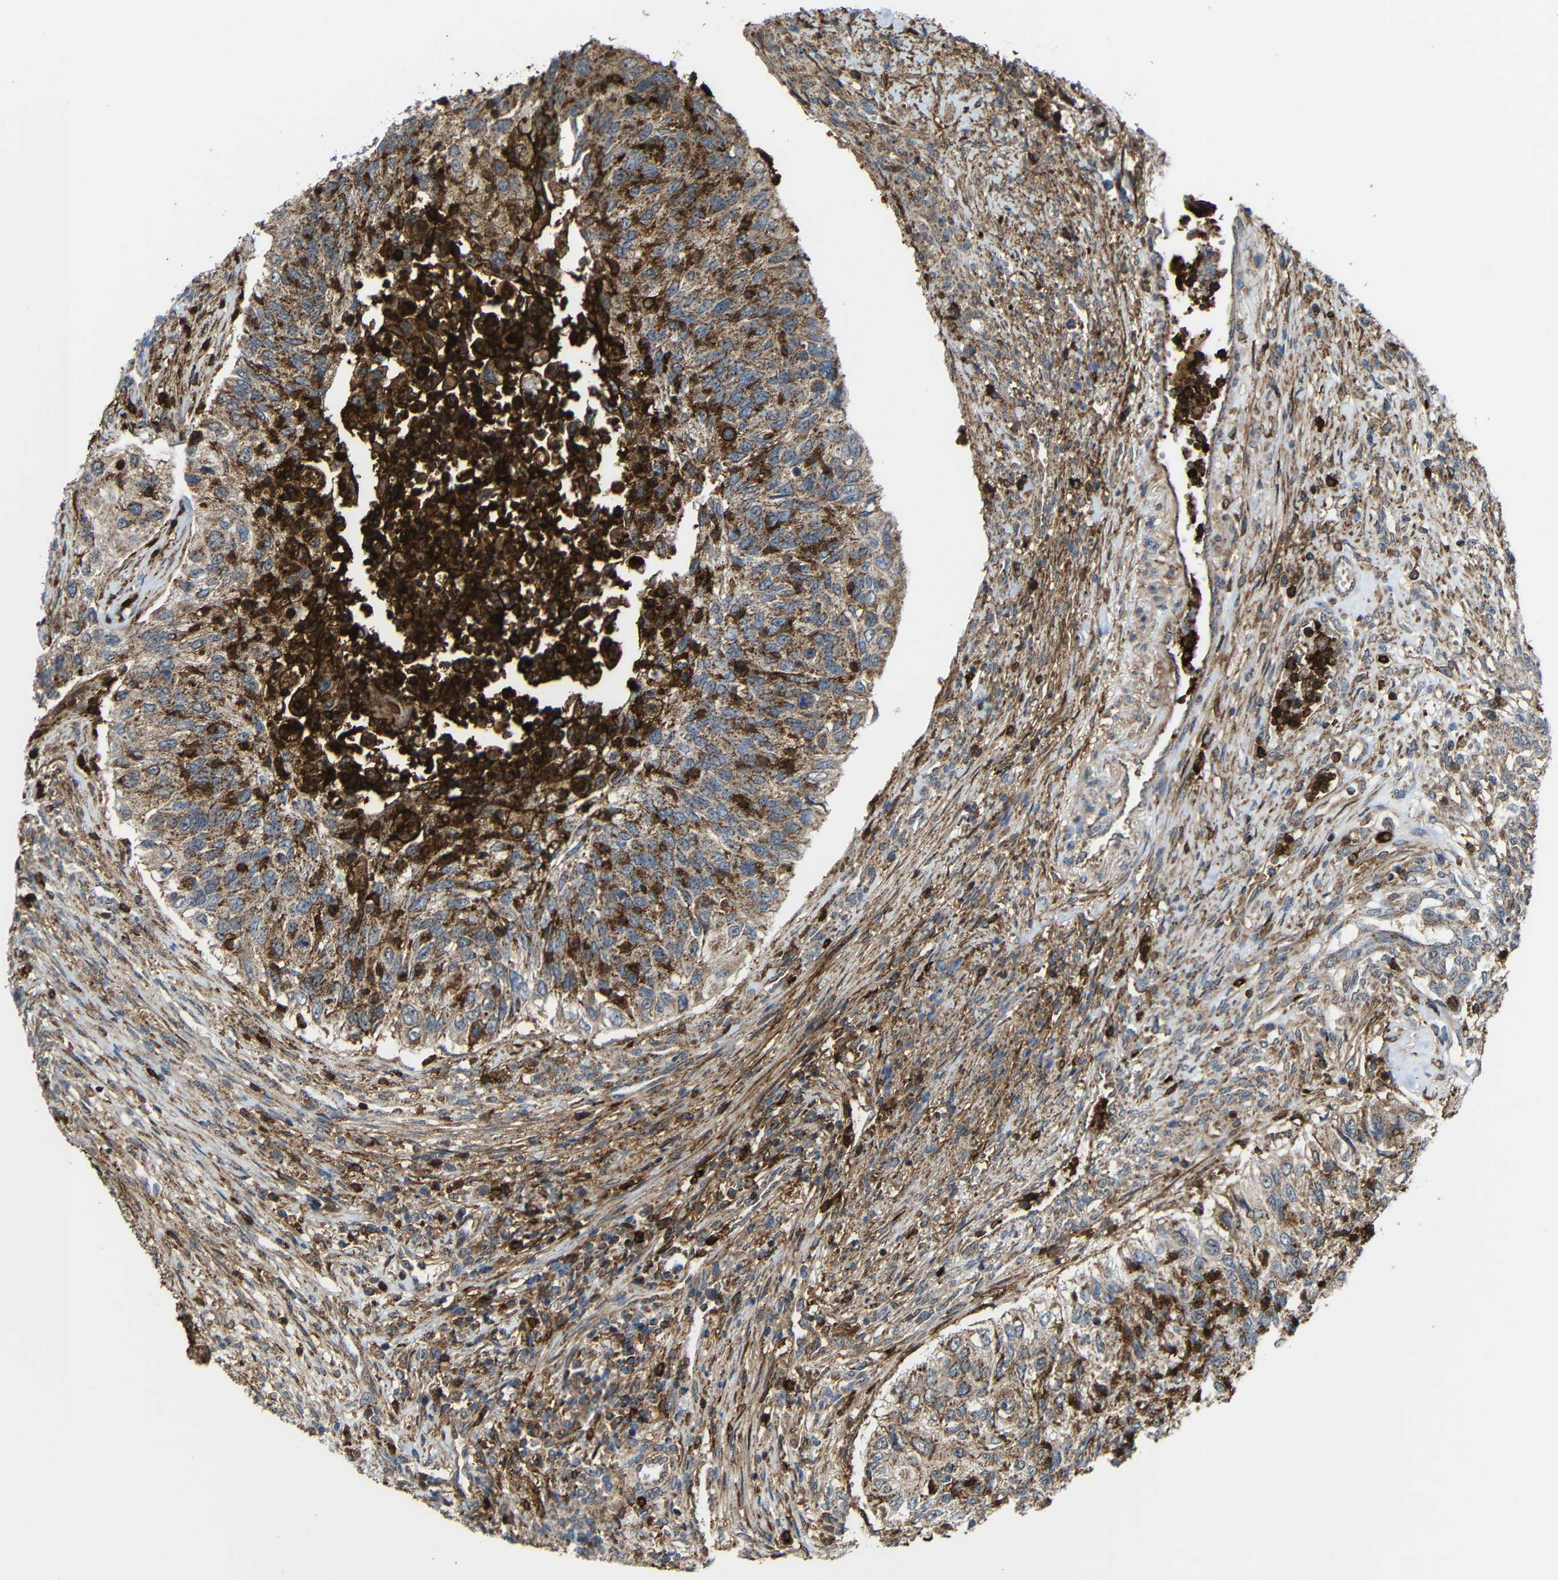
{"staining": {"intensity": "moderate", "quantity": "25%-75%", "location": "cytoplasmic/membranous"}, "tissue": "urothelial cancer", "cell_type": "Tumor cells", "image_type": "cancer", "snomed": [{"axis": "morphology", "description": "Urothelial carcinoma, High grade"}, {"axis": "topography", "description": "Urinary bladder"}], "caption": "An image of urothelial cancer stained for a protein reveals moderate cytoplasmic/membranous brown staining in tumor cells.", "gene": "C1GALT1", "patient": {"sex": "female", "age": 60}}